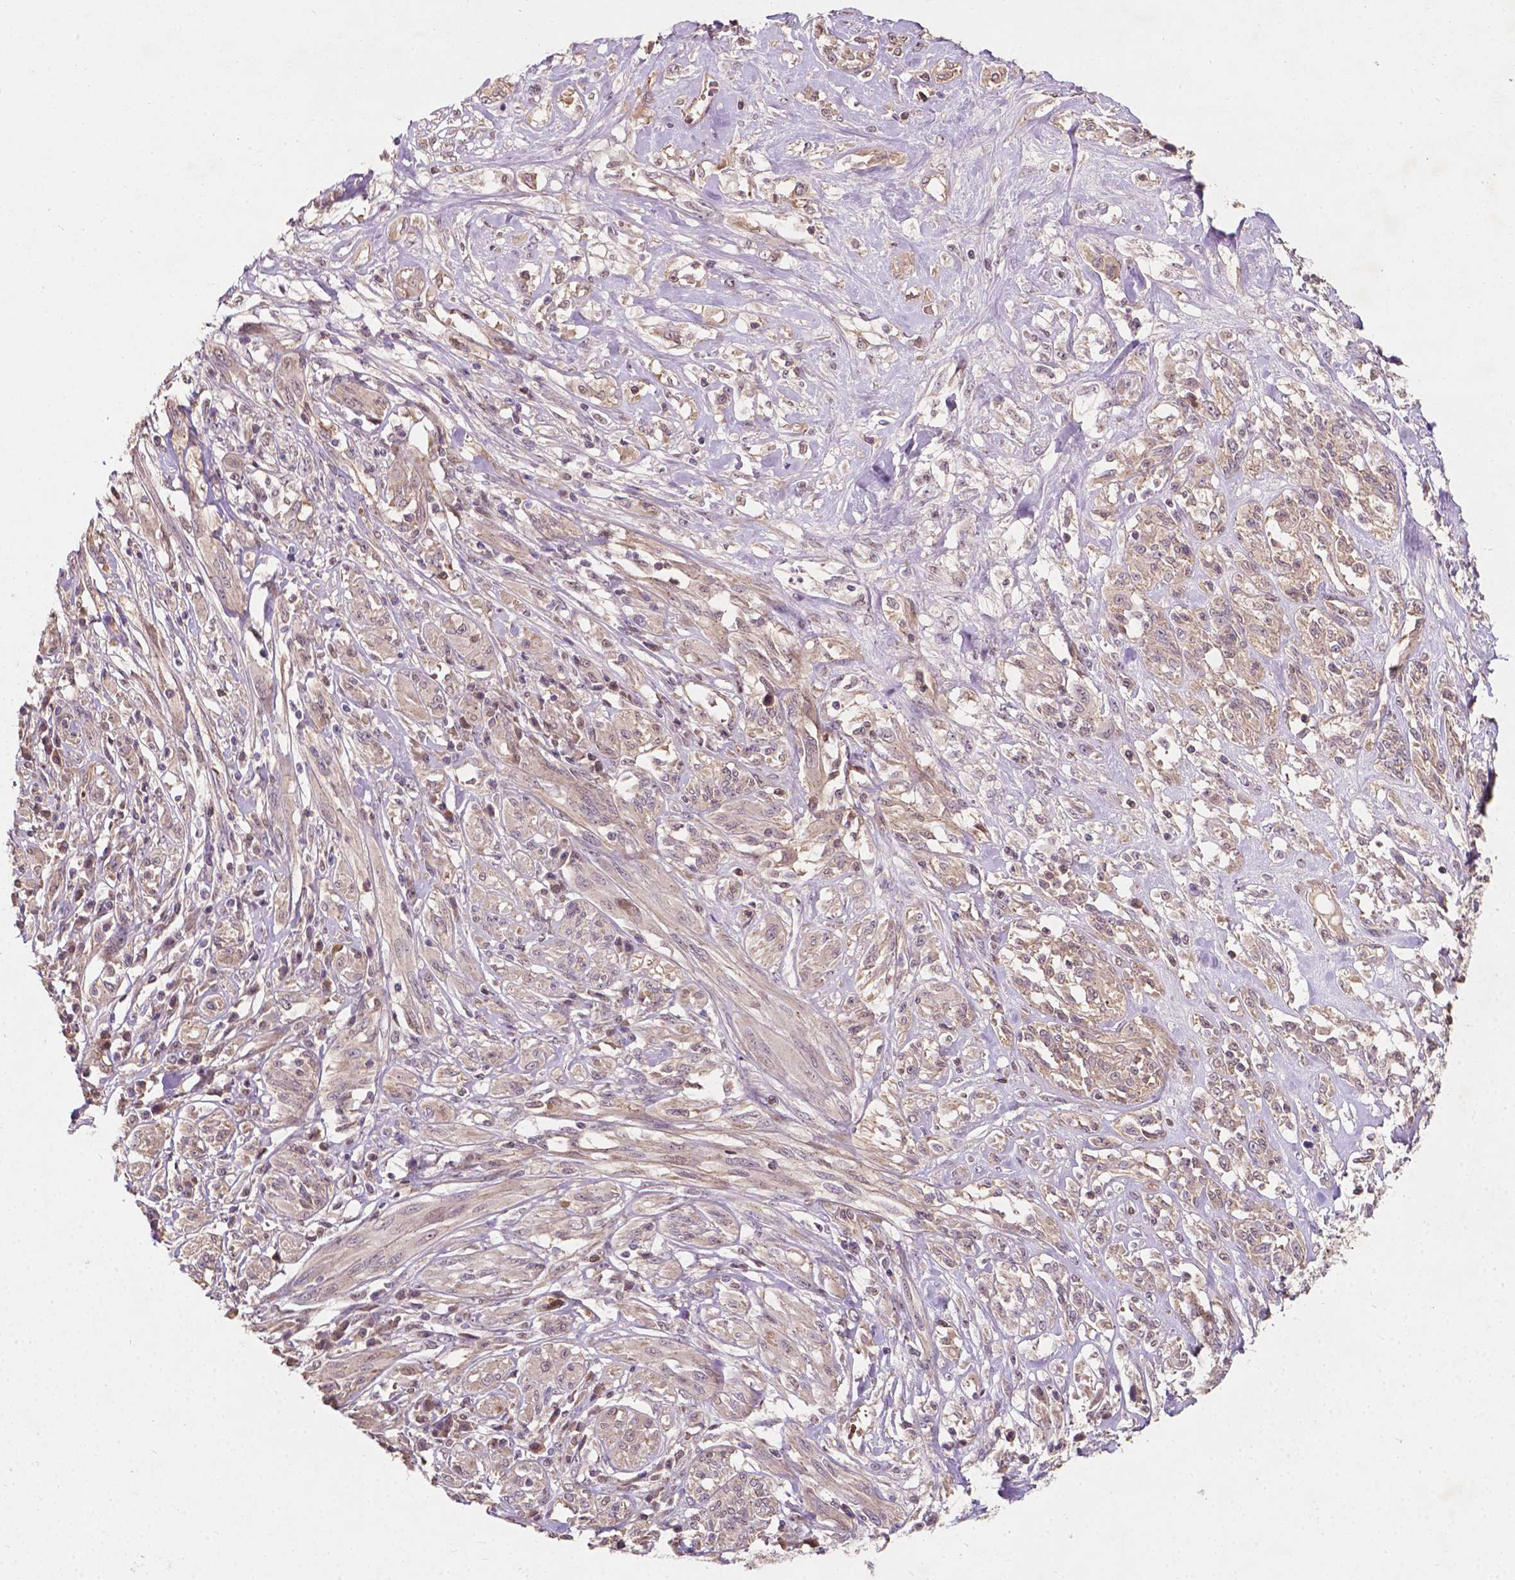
{"staining": {"intensity": "weak", "quantity": ">75%", "location": "cytoplasmic/membranous"}, "tissue": "melanoma", "cell_type": "Tumor cells", "image_type": "cancer", "snomed": [{"axis": "morphology", "description": "Malignant melanoma, NOS"}, {"axis": "topography", "description": "Skin"}], "caption": "Malignant melanoma tissue reveals weak cytoplasmic/membranous positivity in approximately >75% of tumor cells", "gene": "DUSP16", "patient": {"sex": "female", "age": 91}}